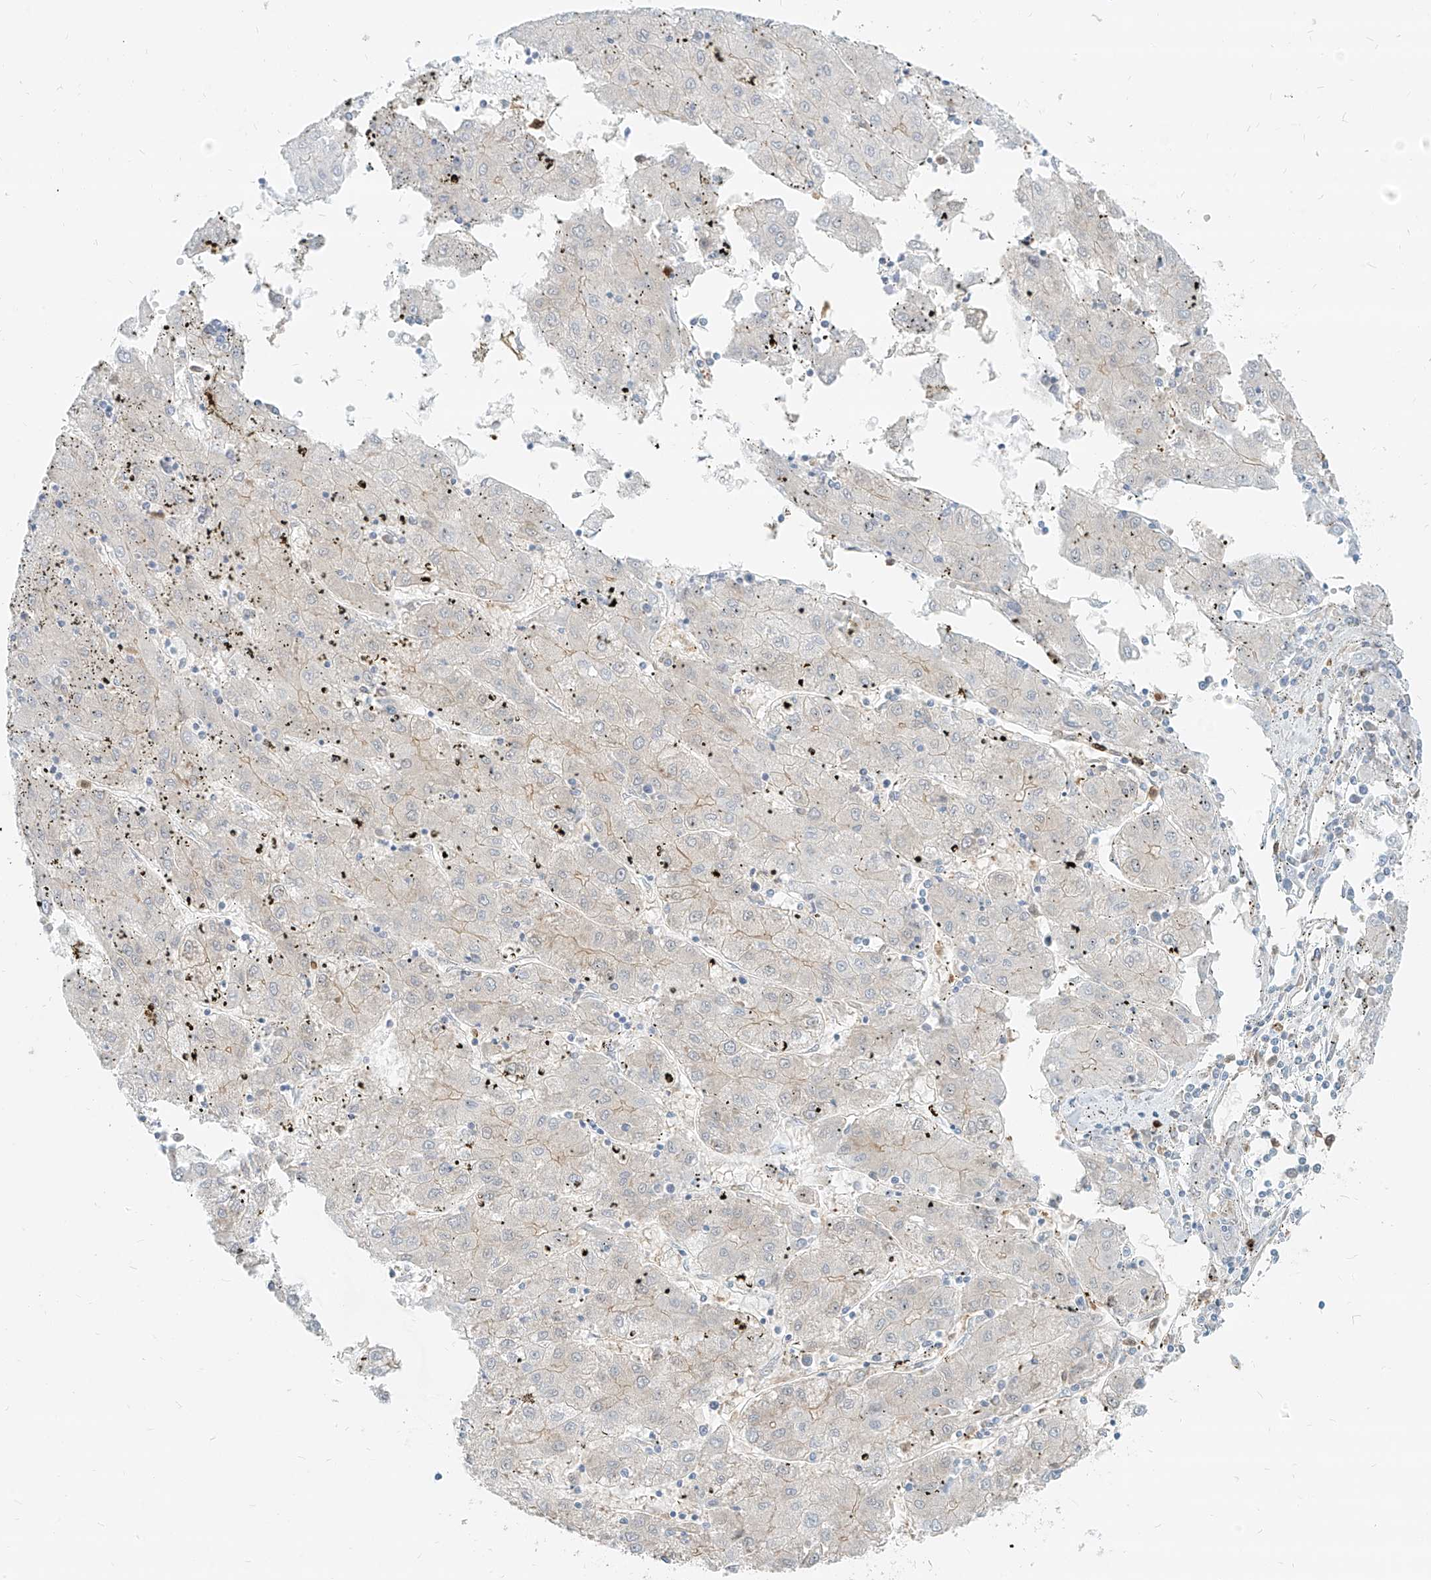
{"staining": {"intensity": "weak", "quantity": "<25%", "location": "cytoplasmic/membranous"}, "tissue": "liver cancer", "cell_type": "Tumor cells", "image_type": "cancer", "snomed": [{"axis": "morphology", "description": "Carcinoma, Hepatocellular, NOS"}, {"axis": "topography", "description": "Liver"}], "caption": "Histopathology image shows no significant protein expression in tumor cells of hepatocellular carcinoma (liver).", "gene": "PGD", "patient": {"sex": "male", "age": 72}}